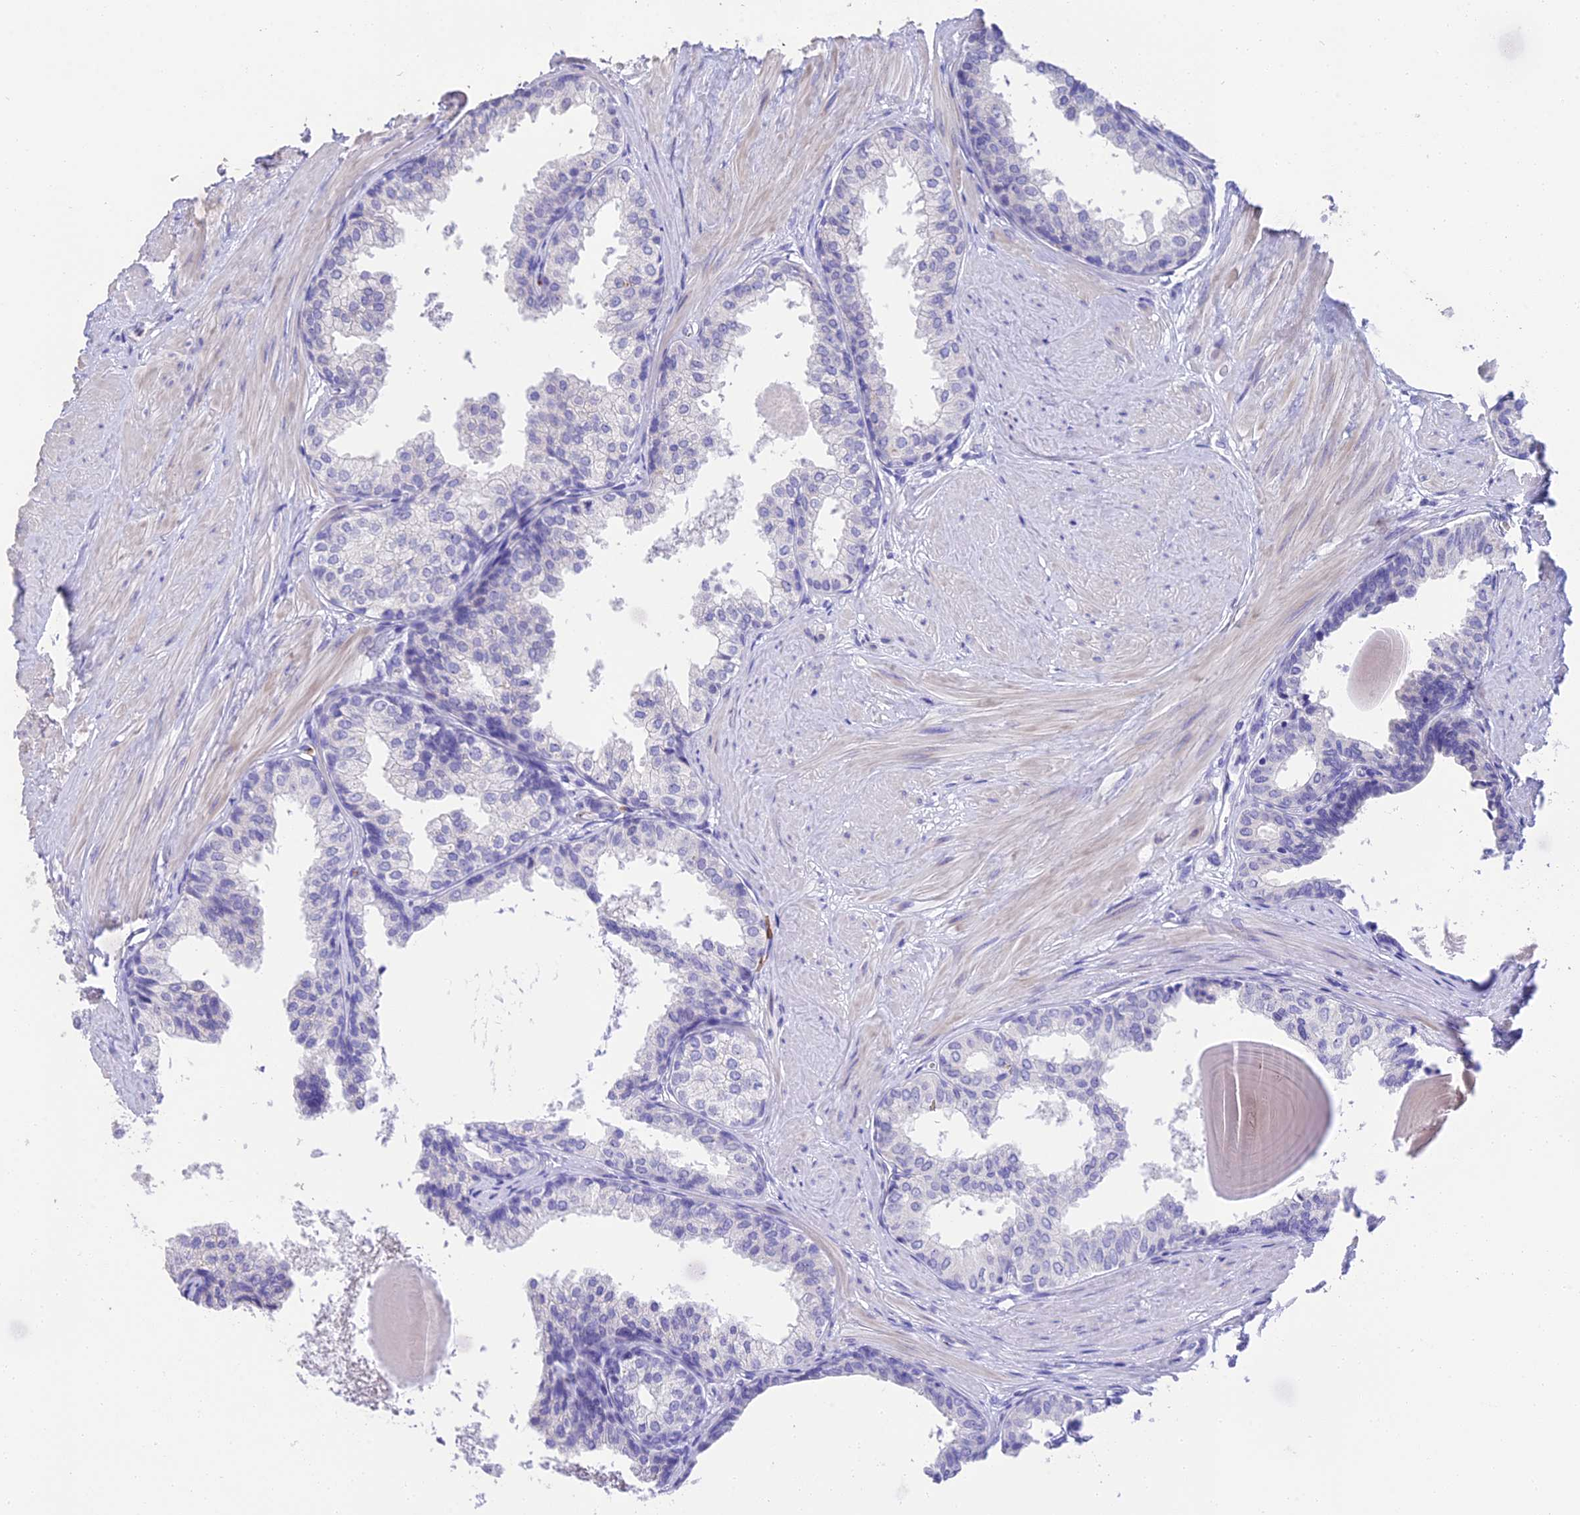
{"staining": {"intensity": "negative", "quantity": "none", "location": "none"}, "tissue": "prostate", "cell_type": "Glandular cells", "image_type": "normal", "snomed": [{"axis": "morphology", "description": "Normal tissue, NOS"}, {"axis": "topography", "description": "Prostate"}], "caption": "DAB (3,3'-diaminobenzidine) immunohistochemical staining of normal human prostate demonstrates no significant staining in glandular cells. The staining is performed using DAB (3,3'-diaminobenzidine) brown chromogen with nuclei counter-stained in using hematoxylin.", "gene": "TNNC2", "patient": {"sex": "male", "age": 48}}